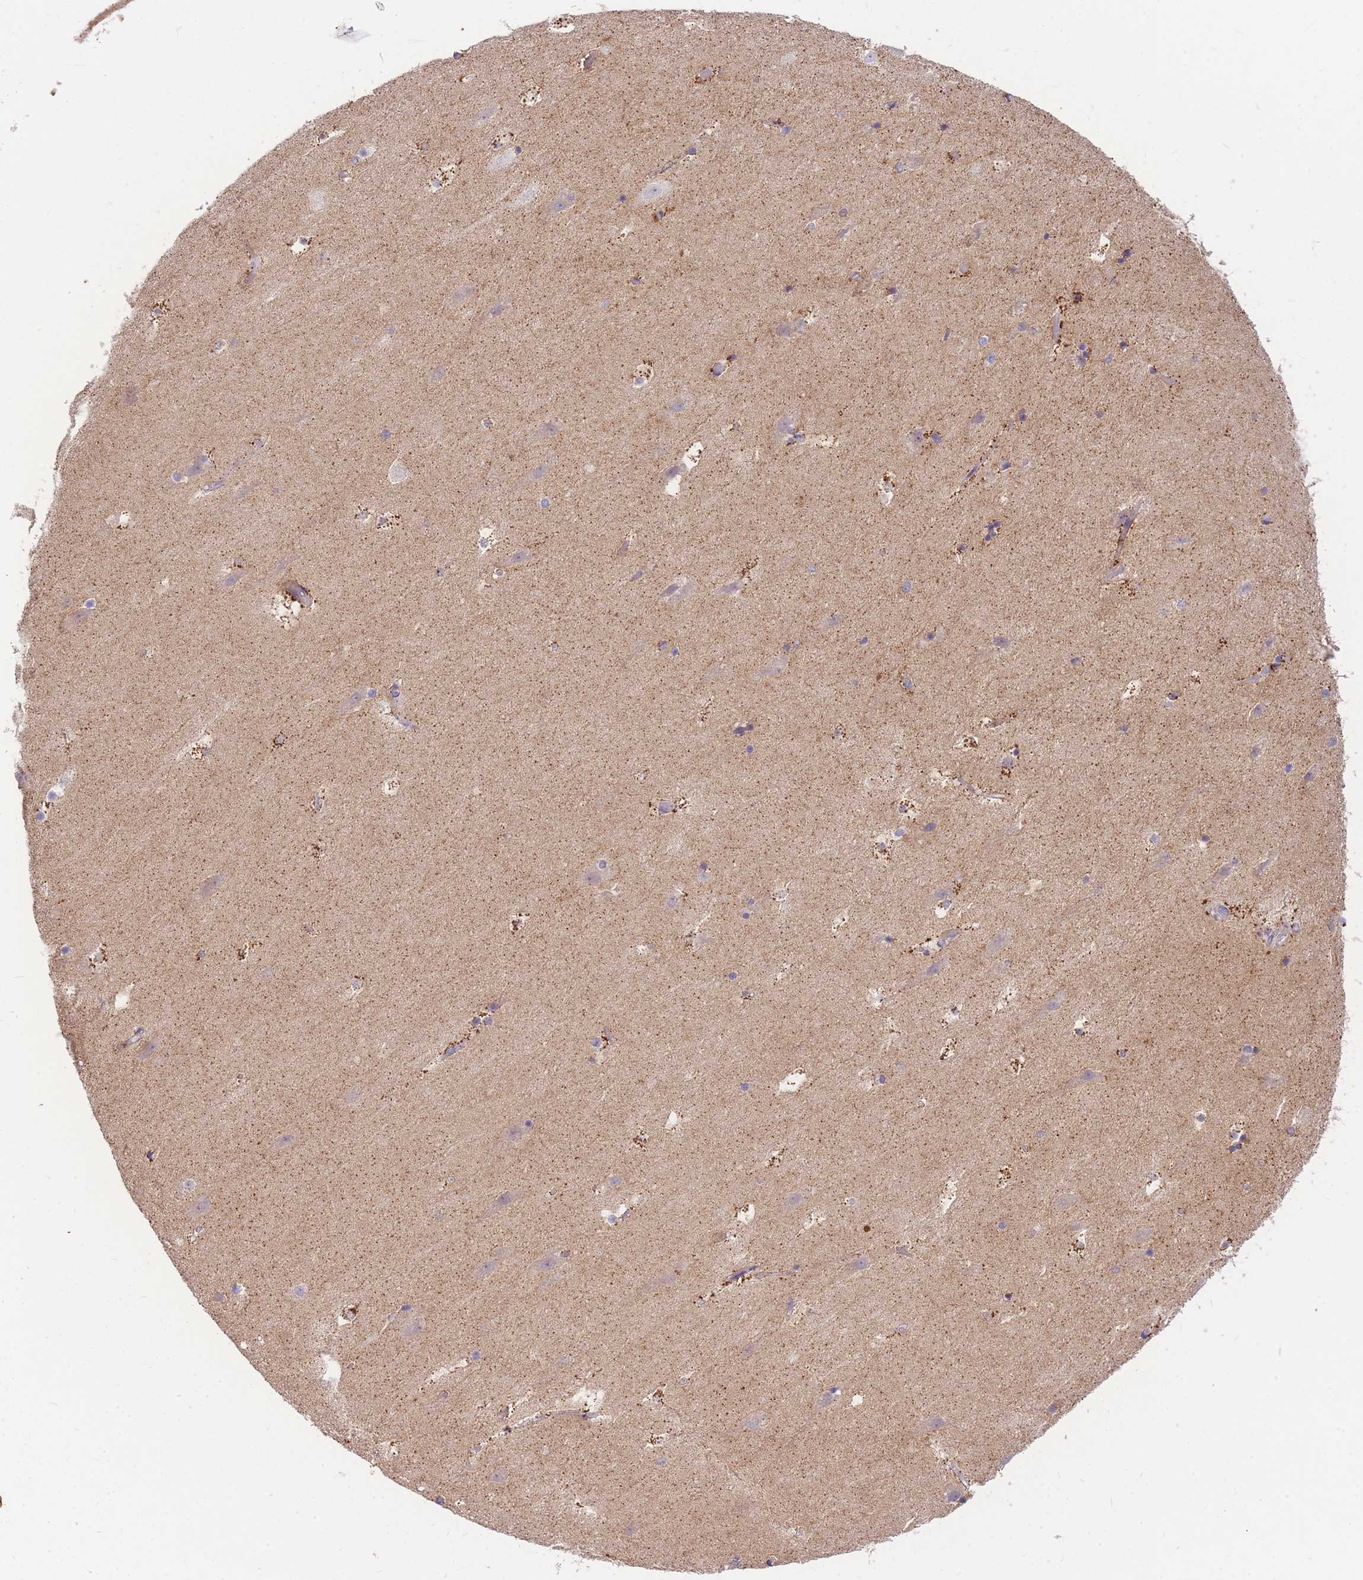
{"staining": {"intensity": "negative", "quantity": "none", "location": "none"}, "tissue": "hippocampus", "cell_type": "Glial cells", "image_type": "normal", "snomed": [{"axis": "morphology", "description": "Normal tissue, NOS"}, {"axis": "topography", "description": "Hippocampus"}], "caption": "DAB immunohistochemical staining of normal human hippocampus demonstrates no significant positivity in glial cells. The staining is performed using DAB brown chromogen with nuclei counter-stained in using hematoxylin.", "gene": "C2orf88", "patient": {"sex": "female", "age": 52}}